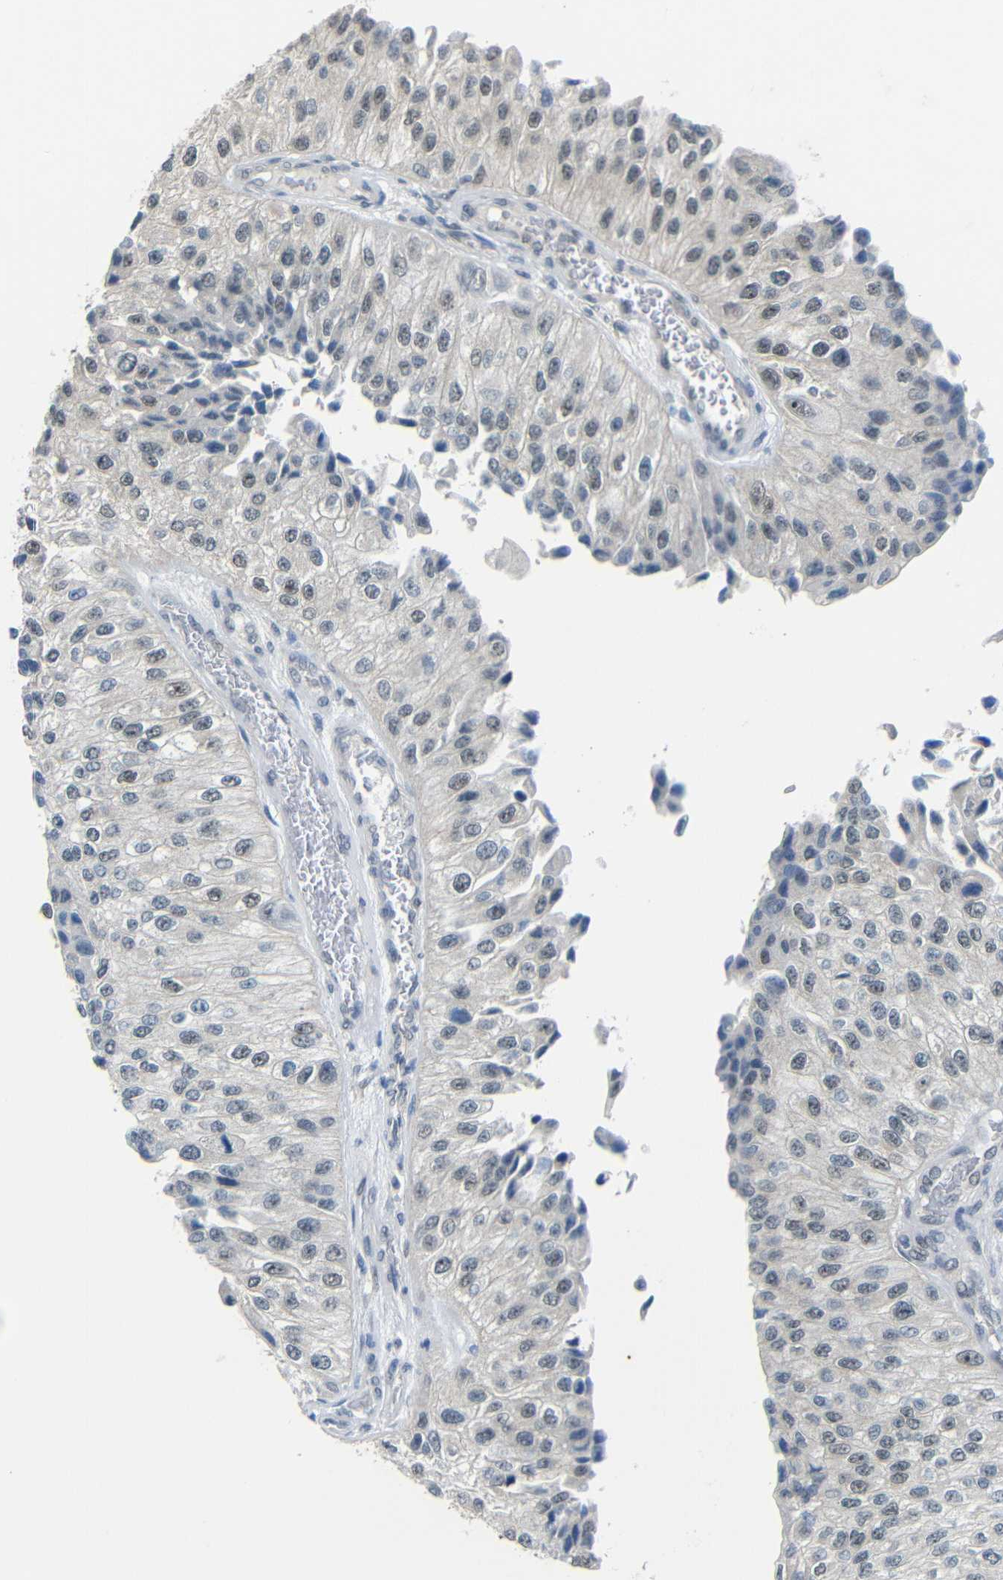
{"staining": {"intensity": "negative", "quantity": "none", "location": "none"}, "tissue": "urothelial cancer", "cell_type": "Tumor cells", "image_type": "cancer", "snomed": [{"axis": "morphology", "description": "Urothelial carcinoma, High grade"}, {"axis": "topography", "description": "Kidney"}, {"axis": "topography", "description": "Urinary bladder"}], "caption": "DAB immunohistochemical staining of human urothelial carcinoma (high-grade) reveals no significant staining in tumor cells.", "gene": "GPR158", "patient": {"sex": "male", "age": 77}}